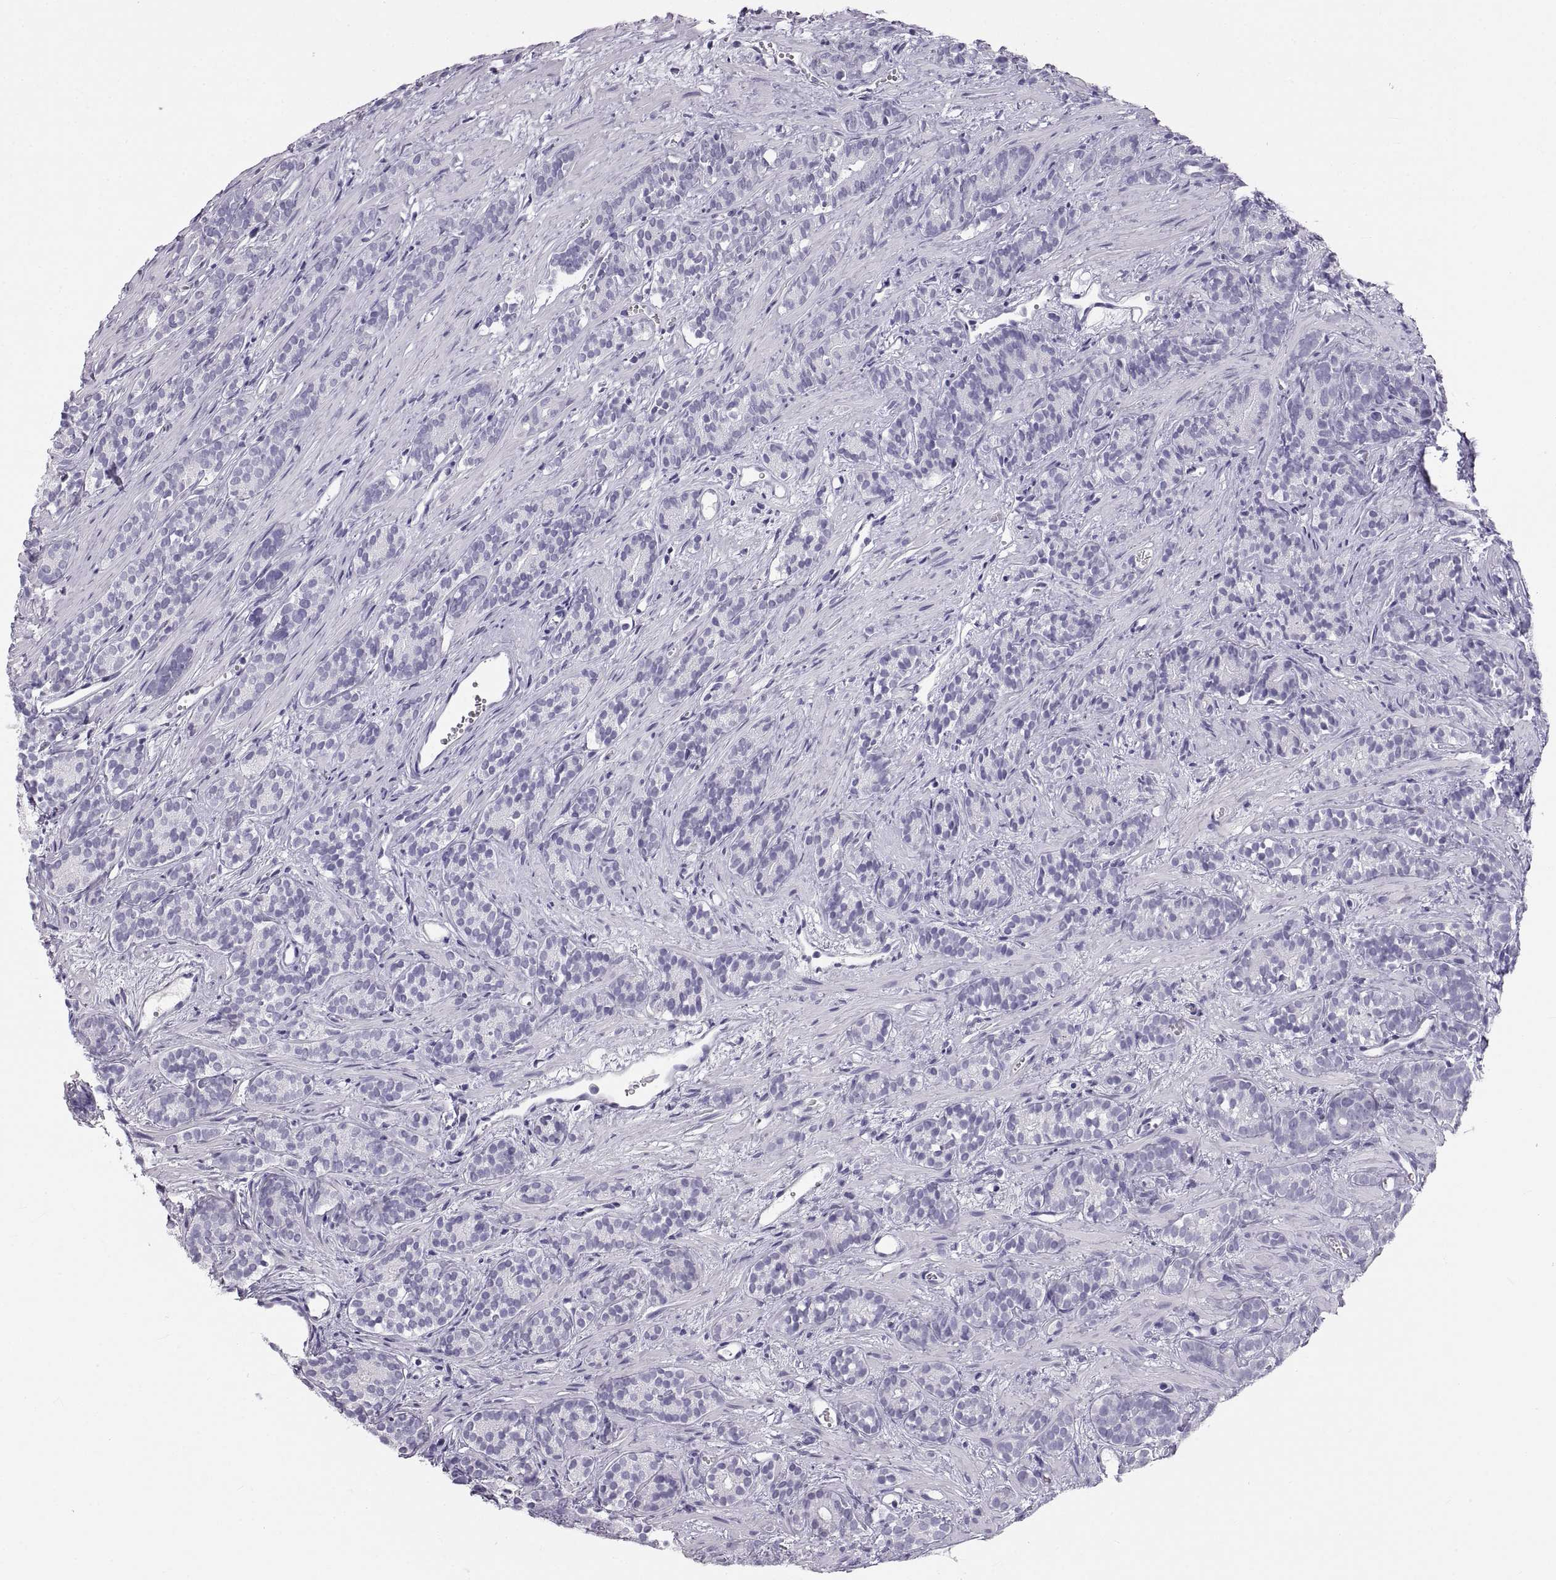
{"staining": {"intensity": "negative", "quantity": "none", "location": "none"}, "tissue": "prostate cancer", "cell_type": "Tumor cells", "image_type": "cancer", "snomed": [{"axis": "morphology", "description": "Adenocarcinoma, High grade"}, {"axis": "topography", "description": "Prostate"}], "caption": "Immunohistochemical staining of adenocarcinoma (high-grade) (prostate) displays no significant staining in tumor cells.", "gene": "RLBP1", "patient": {"sex": "male", "age": 84}}